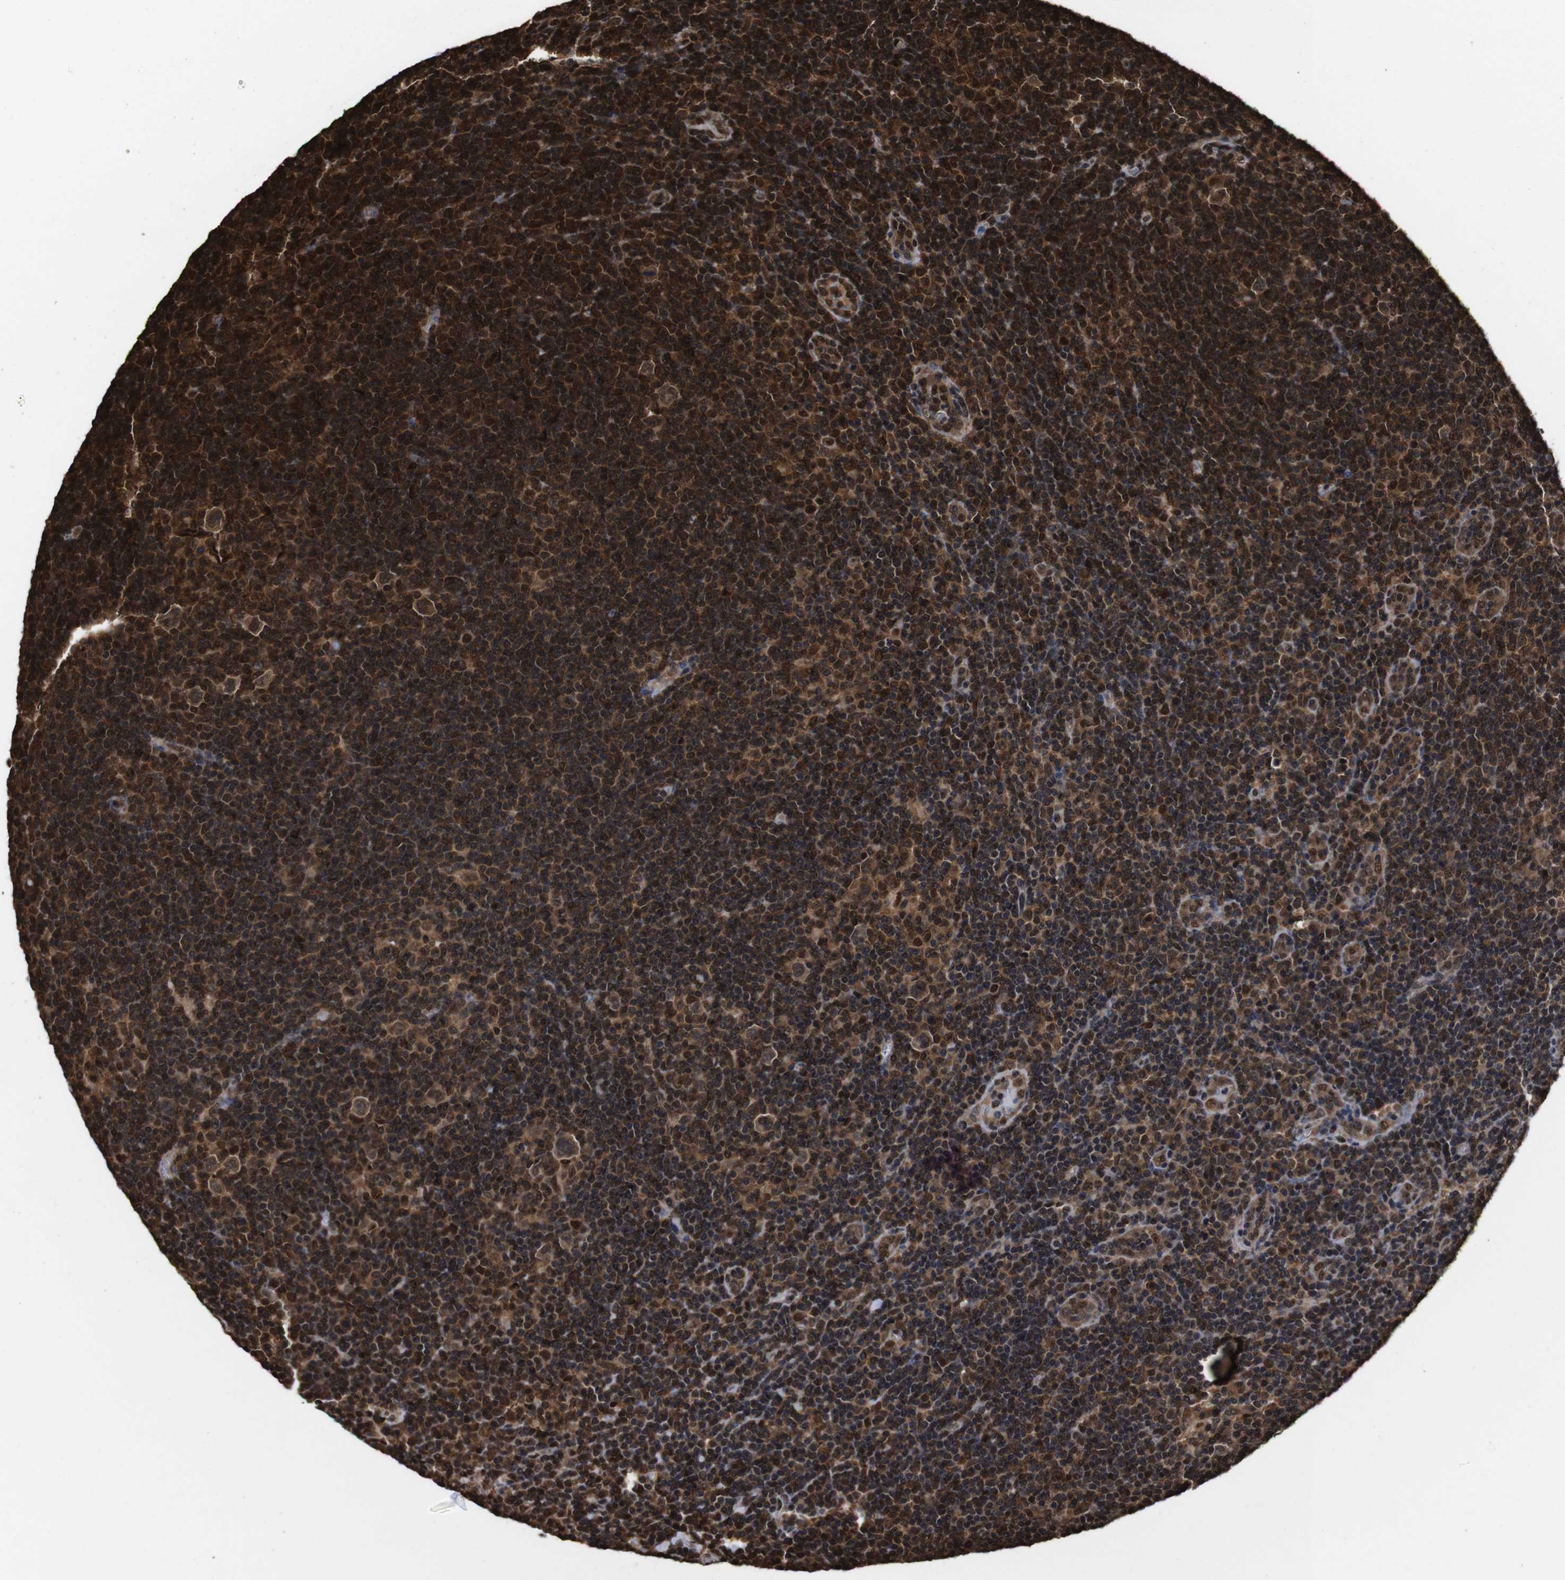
{"staining": {"intensity": "moderate", "quantity": ">75%", "location": "cytoplasmic/membranous"}, "tissue": "lymphoma", "cell_type": "Tumor cells", "image_type": "cancer", "snomed": [{"axis": "morphology", "description": "Hodgkin's disease, NOS"}, {"axis": "topography", "description": "Lymph node"}], "caption": "Hodgkin's disease stained for a protein displays moderate cytoplasmic/membranous positivity in tumor cells. (brown staining indicates protein expression, while blue staining denotes nuclei).", "gene": "VCP", "patient": {"sex": "female", "age": 57}}